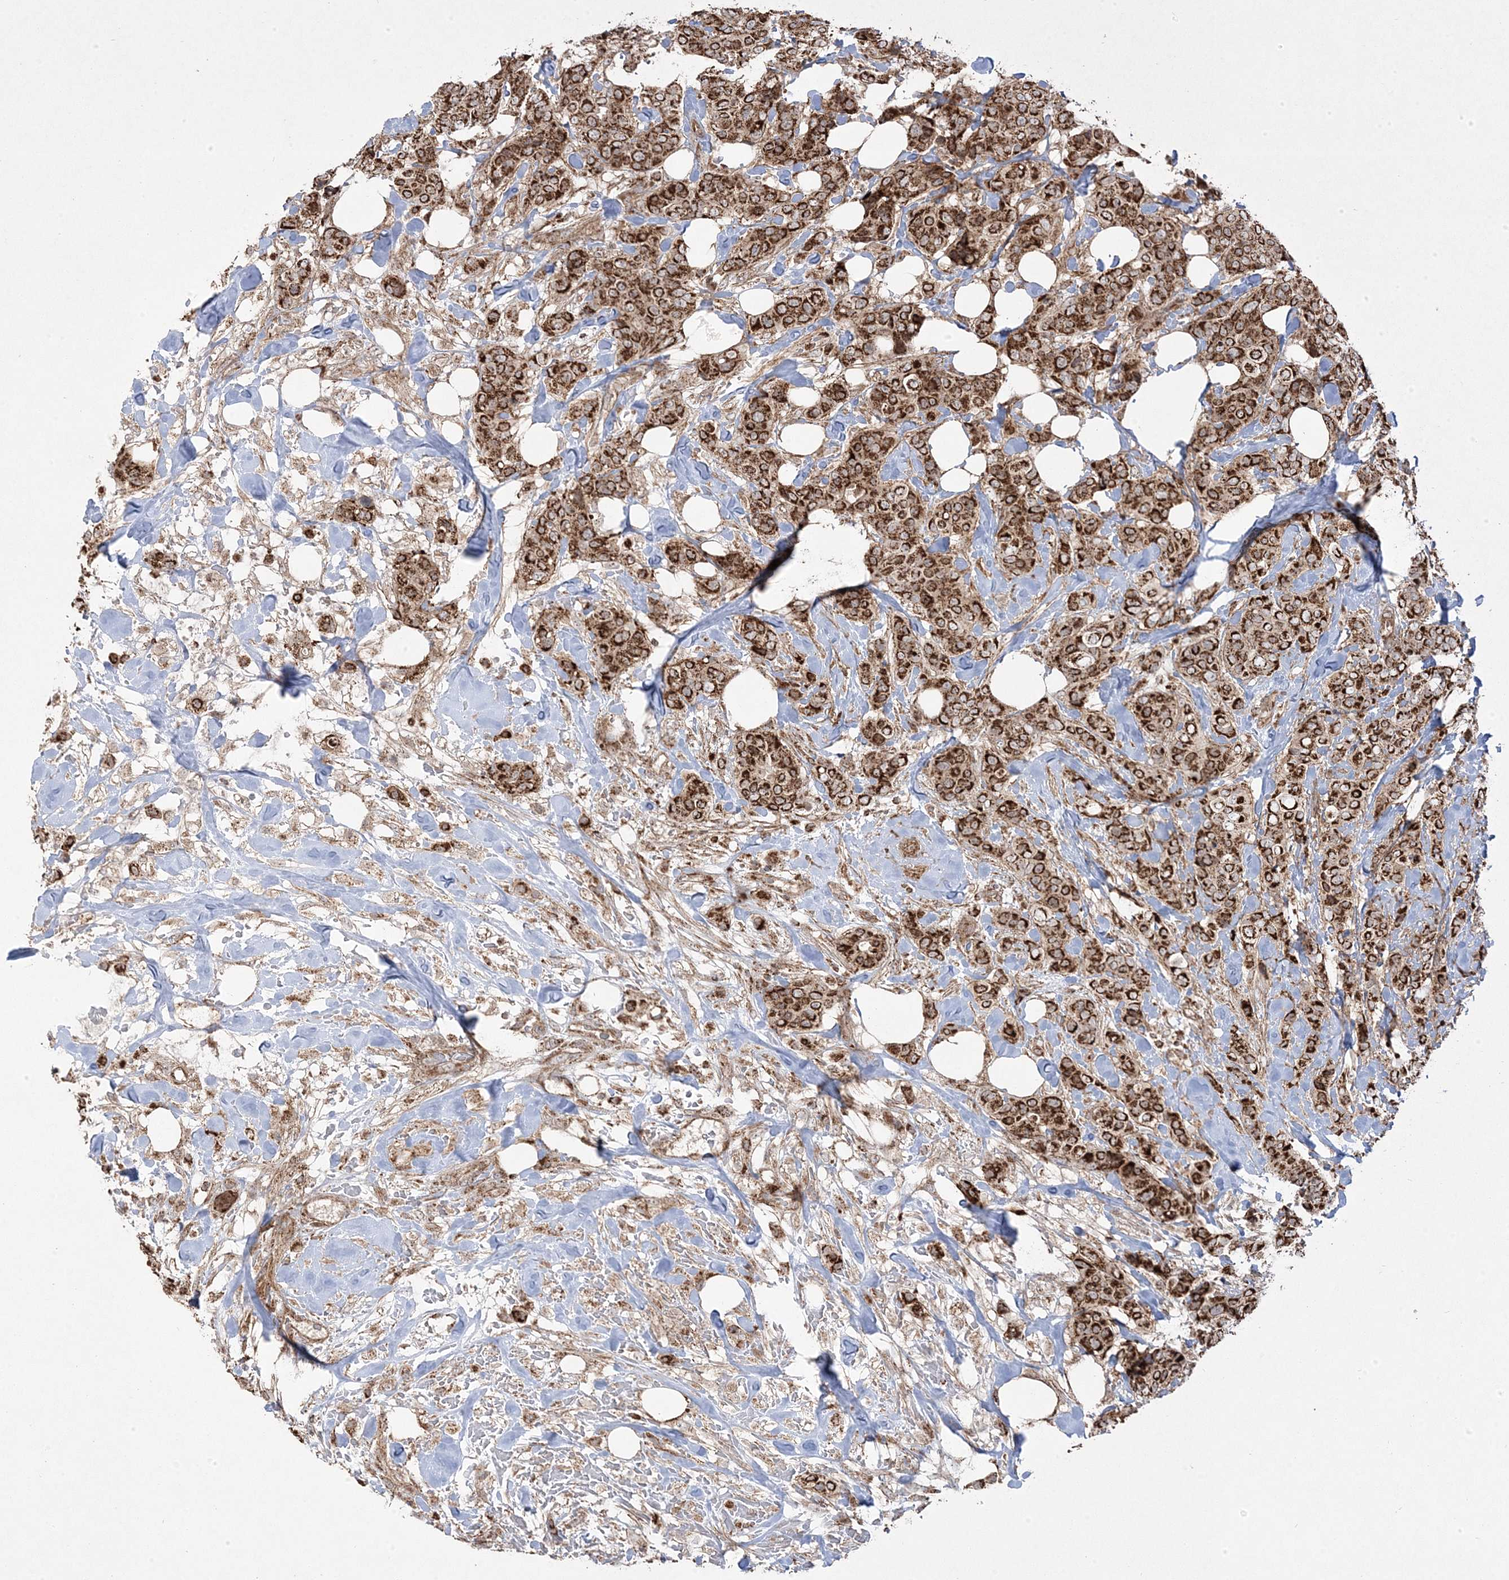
{"staining": {"intensity": "strong", "quantity": ">75%", "location": "cytoplasmic/membranous"}, "tissue": "breast cancer", "cell_type": "Tumor cells", "image_type": "cancer", "snomed": [{"axis": "morphology", "description": "Lobular carcinoma"}, {"axis": "topography", "description": "Breast"}], "caption": "Breast cancer tissue demonstrates strong cytoplasmic/membranous staining in approximately >75% of tumor cells, visualized by immunohistochemistry.", "gene": "CLUAP1", "patient": {"sex": "female", "age": 51}}